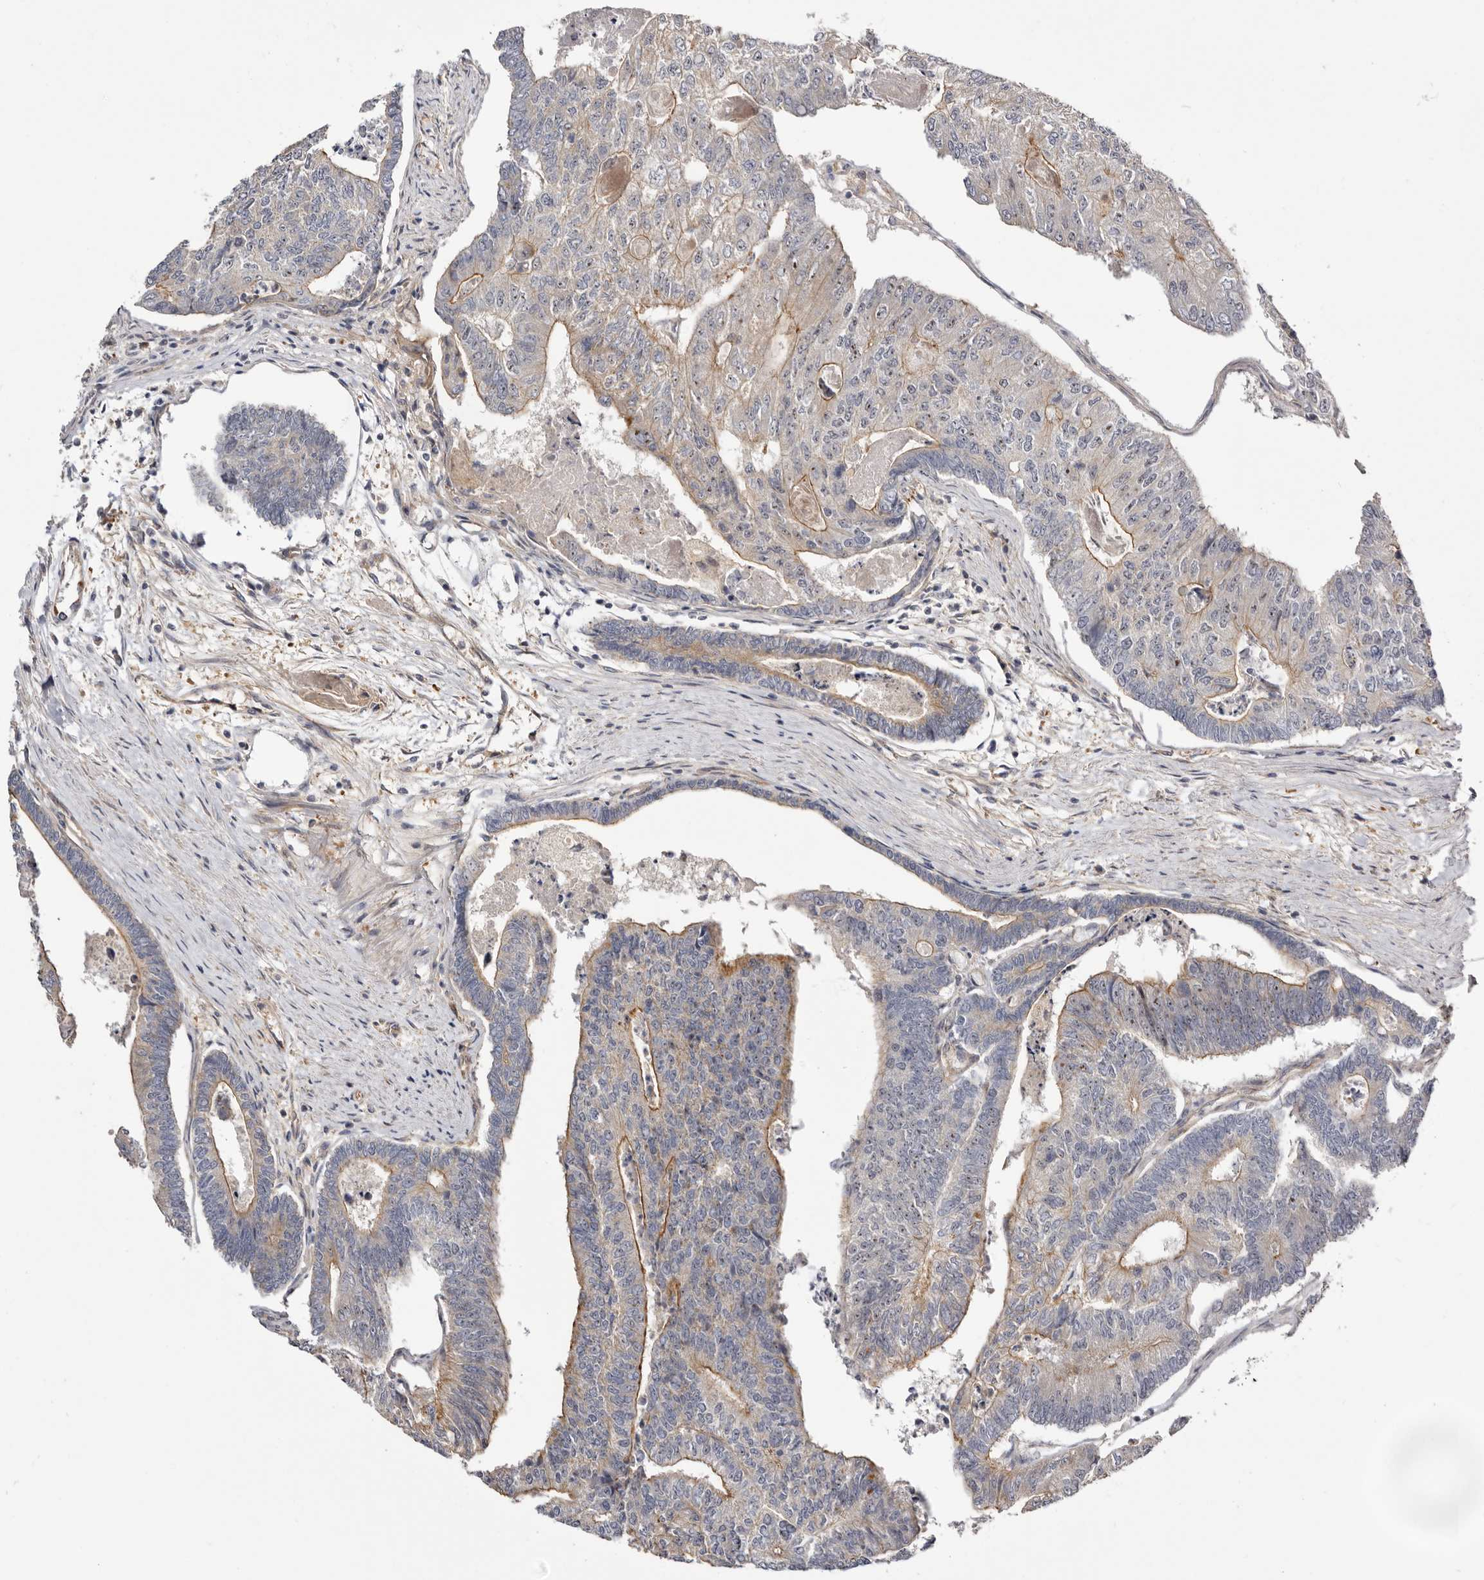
{"staining": {"intensity": "moderate", "quantity": "<25%", "location": "cytoplasmic/membranous"}, "tissue": "colorectal cancer", "cell_type": "Tumor cells", "image_type": "cancer", "snomed": [{"axis": "morphology", "description": "Adenocarcinoma, NOS"}, {"axis": "topography", "description": "Colon"}], "caption": "An immunohistochemistry image of tumor tissue is shown. Protein staining in brown highlights moderate cytoplasmic/membranous positivity in colorectal cancer within tumor cells.", "gene": "PANK4", "patient": {"sex": "female", "age": 67}}